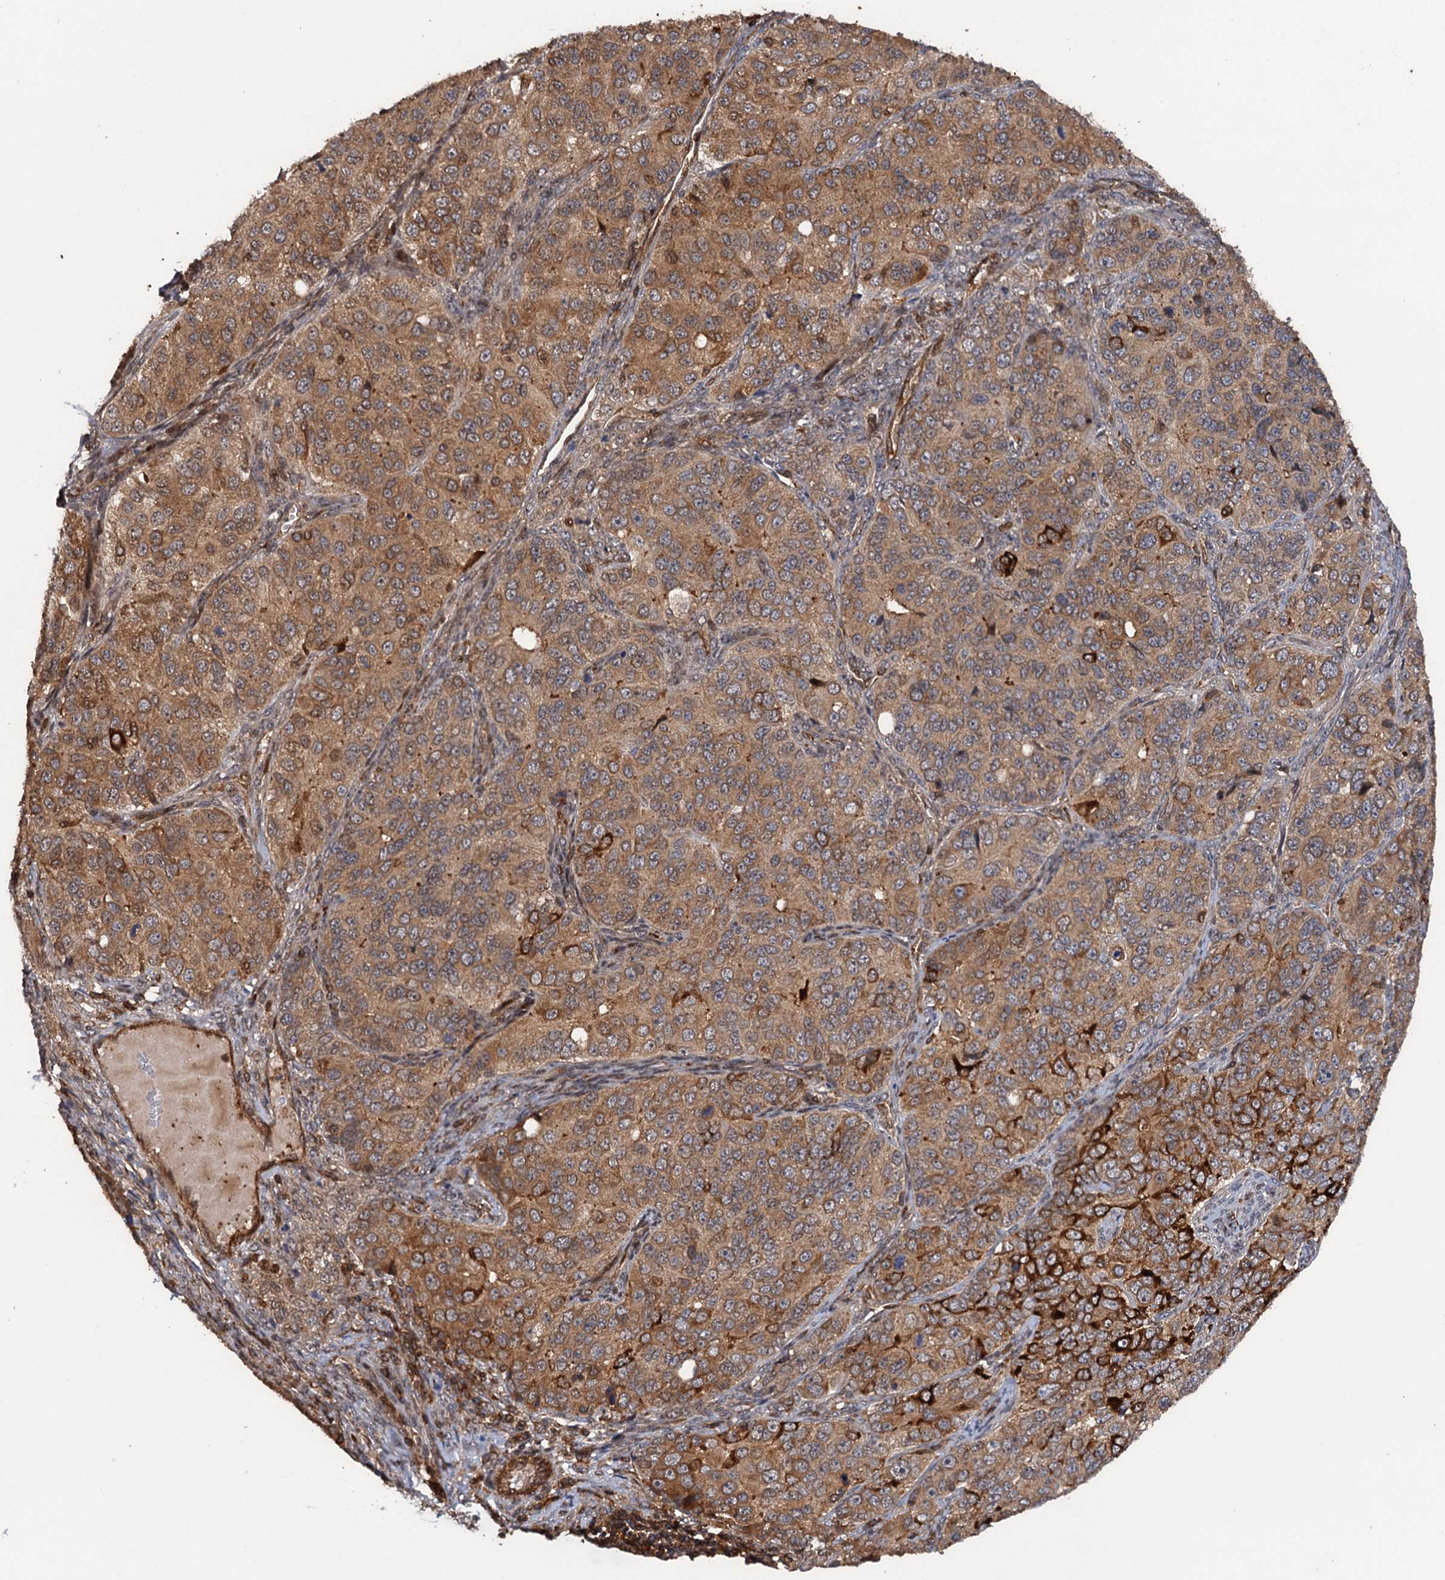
{"staining": {"intensity": "moderate", "quantity": ">75%", "location": "cytoplasmic/membranous"}, "tissue": "ovarian cancer", "cell_type": "Tumor cells", "image_type": "cancer", "snomed": [{"axis": "morphology", "description": "Carcinoma, endometroid"}, {"axis": "topography", "description": "Ovary"}], "caption": "Tumor cells exhibit moderate cytoplasmic/membranous expression in about >75% of cells in ovarian endometroid carcinoma.", "gene": "BORA", "patient": {"sex": "female", "age": 51}}